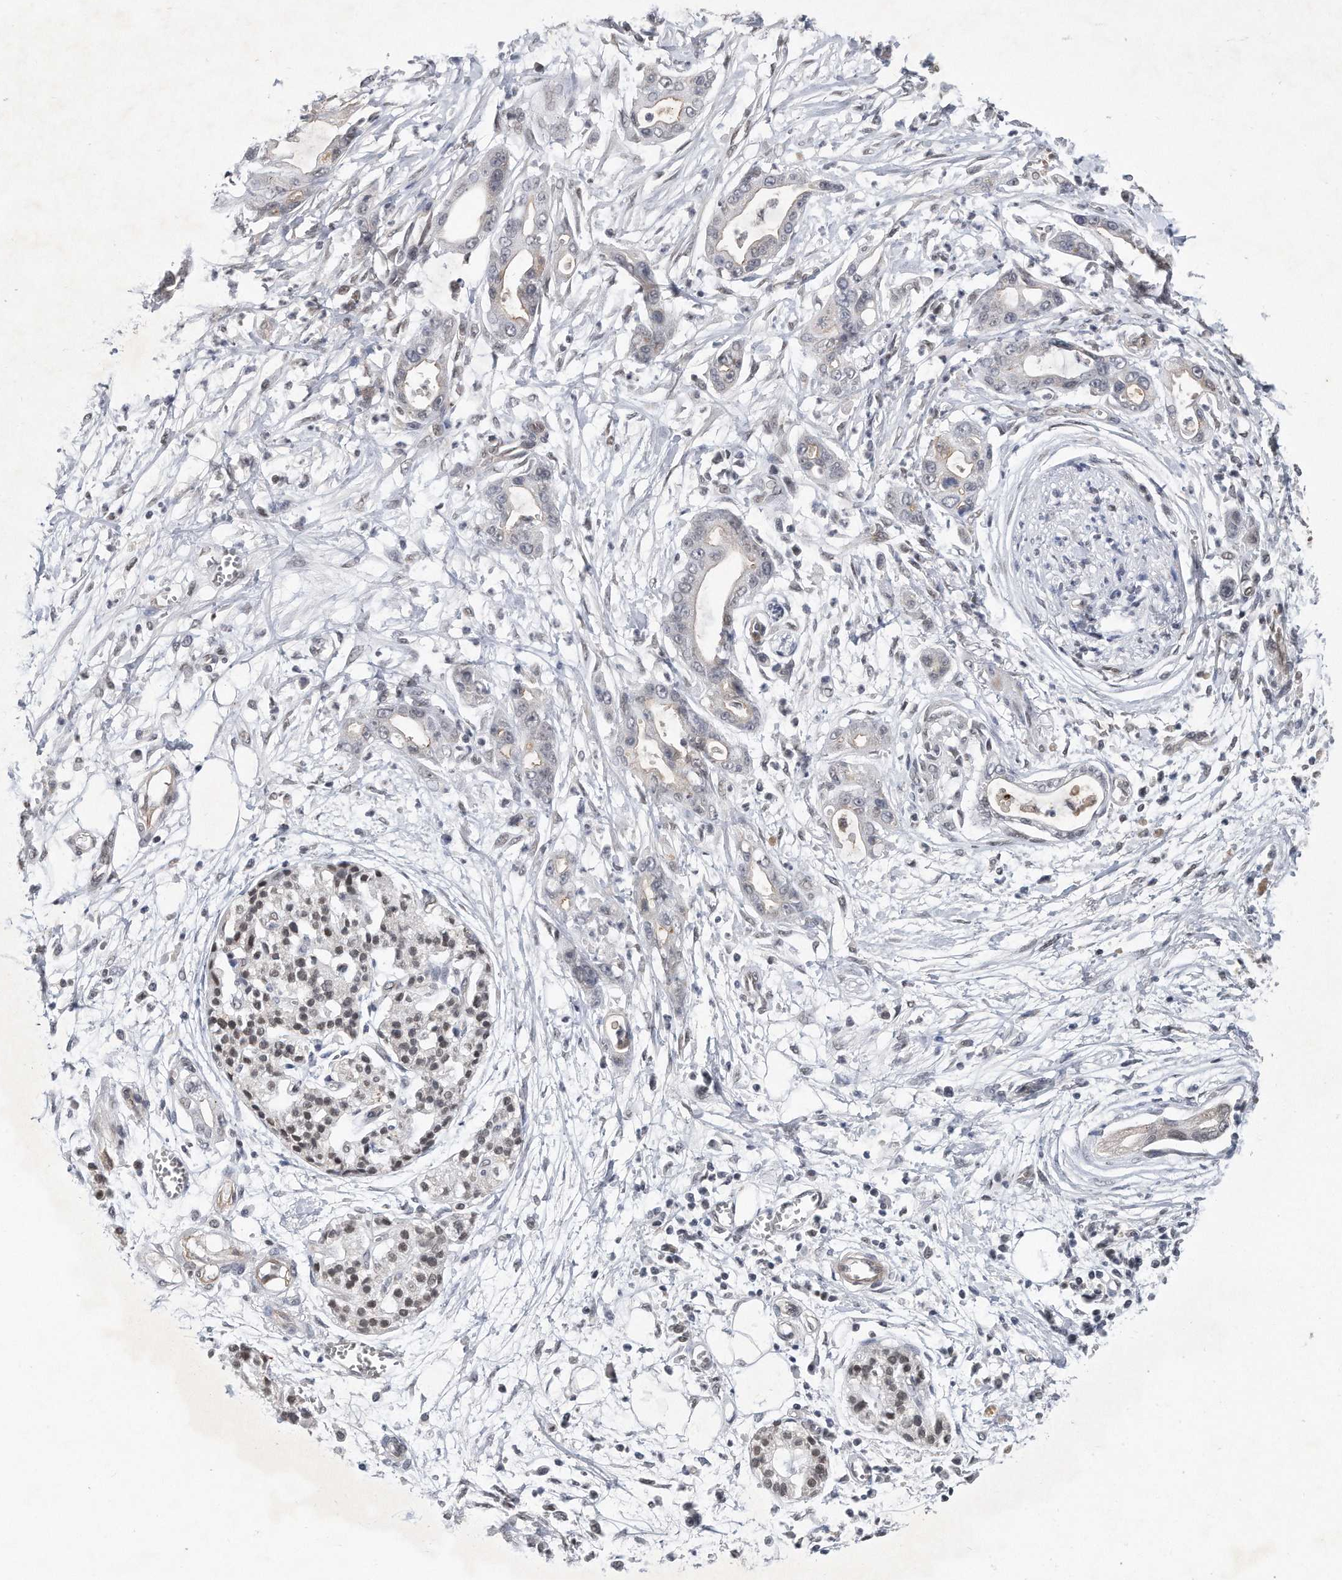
{"staining": {"intensity": "negative", "quantity": "none", "location": "none"}, "tissue": "pancreatic cancer", "cell_type": "Tumor cells", "image_type": "cancer", "snomed": [{"axis": "morphology", "description": "Adenocarcinoma, NOS"}, {"axis": "topography", "description": "Pancreas"}], "caption": "Human pancreatic cancer (adenocarcinoma) stained for a protein using immunohistochemistry exhibits no staining in tumor cells.", "gene": "TP53INP1", "patient": {"sex": "male", "age": 68}}